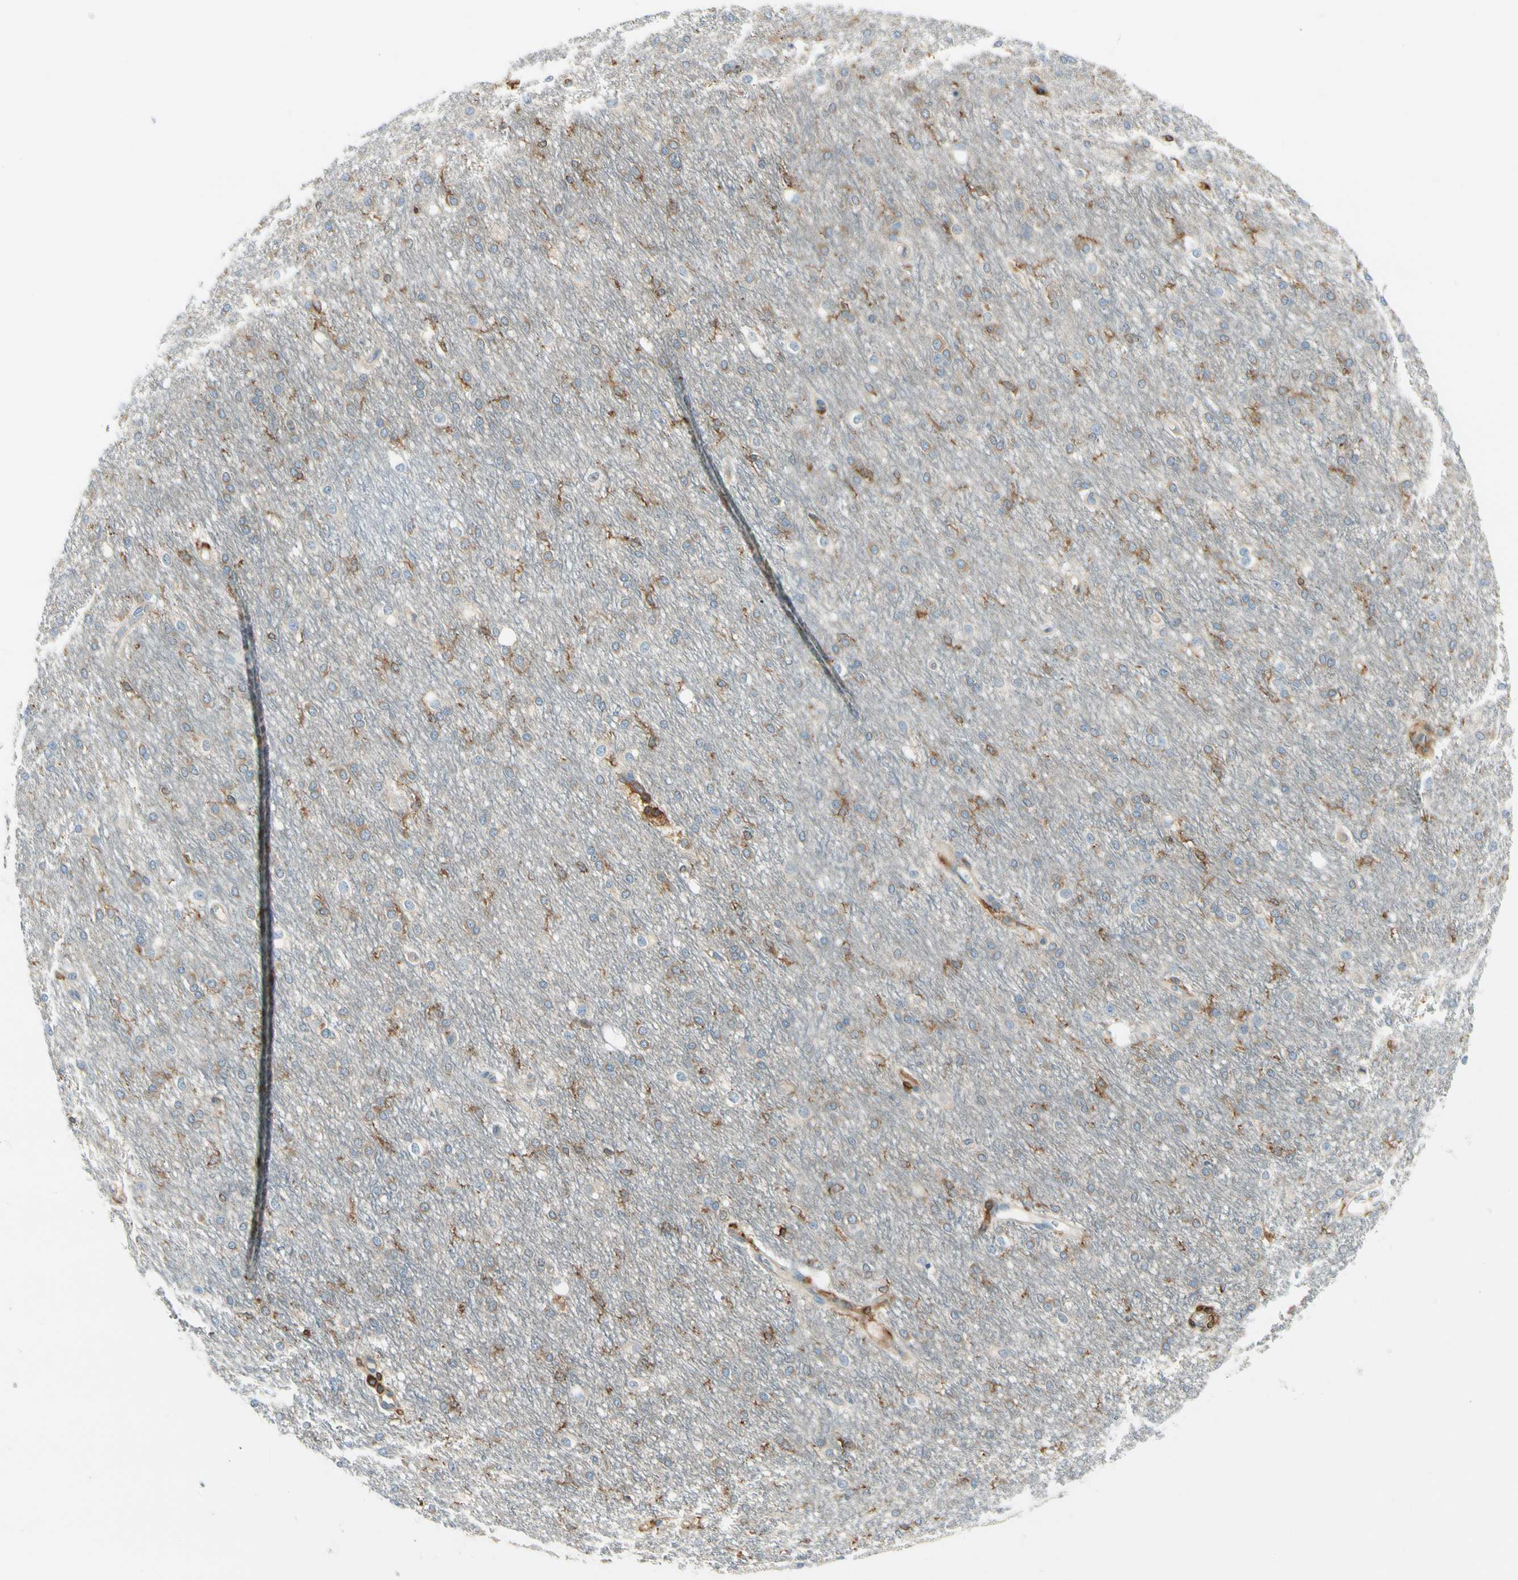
{"staining": {"intensity": "negative", "quantity": "none", "location": "none"}, "tissue": "cerebral cortex", "cell_type": "Endothelial cells", "image_type": "normal", "snomed": [{"axis": "morphology", "description": "Normal tissue, NOS"}, {"axis": "morphology", "description": "Inflammation, NOS"}, {"axis": "topography", "description": "Cerebral cortex"}], "caption": "Protein analysis of unremarkable cerebral cortex displays no significant expression in endothelial cells. (DAB immunohistochemistry (IHC), high magnification).", "gene": "CAPZA2", "patient": {"sex": "male", "age": 6}}